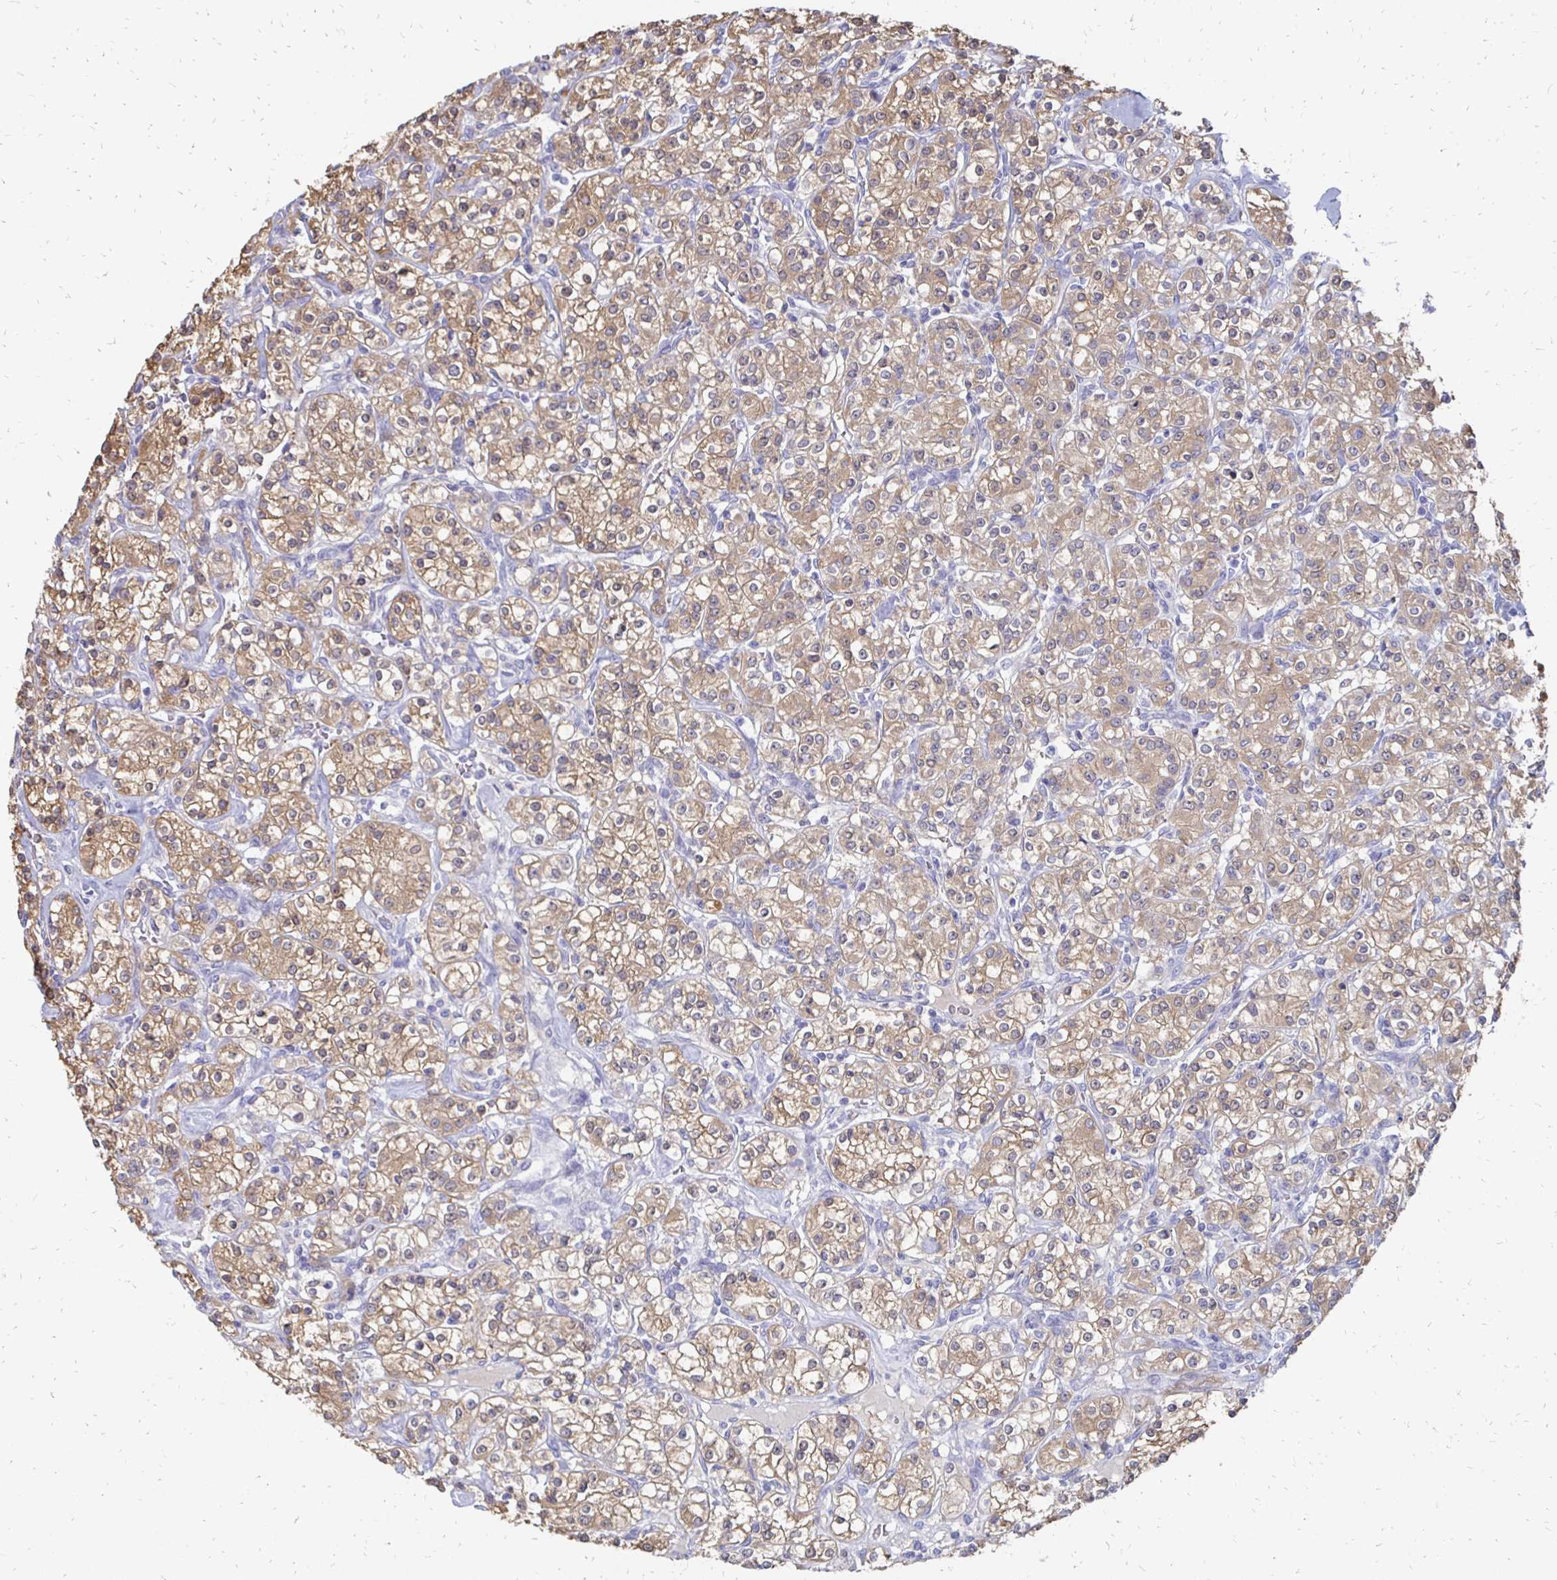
{"staining": {"intensity": "moderate", "quantity": ">75%", "location": "cytoplasmic/membranous"}, "tissue": "renal cancer", "cell_type": "Tumor cells", "image_type": "cancer", "snomed": [{"axis": "morphology", "description": "Adenocarcinoma, NOS"}, {"axis": "topography", "description": "Kidney"}], "caption": "This is a photomicrograph of IHC staining of adenocarcinoma (renal), which shows moderate expression in the cytoplasmic/membranous of tumor cells.", "gene": "SYCP3", "patient": {"sex": "male", "age": 77}}